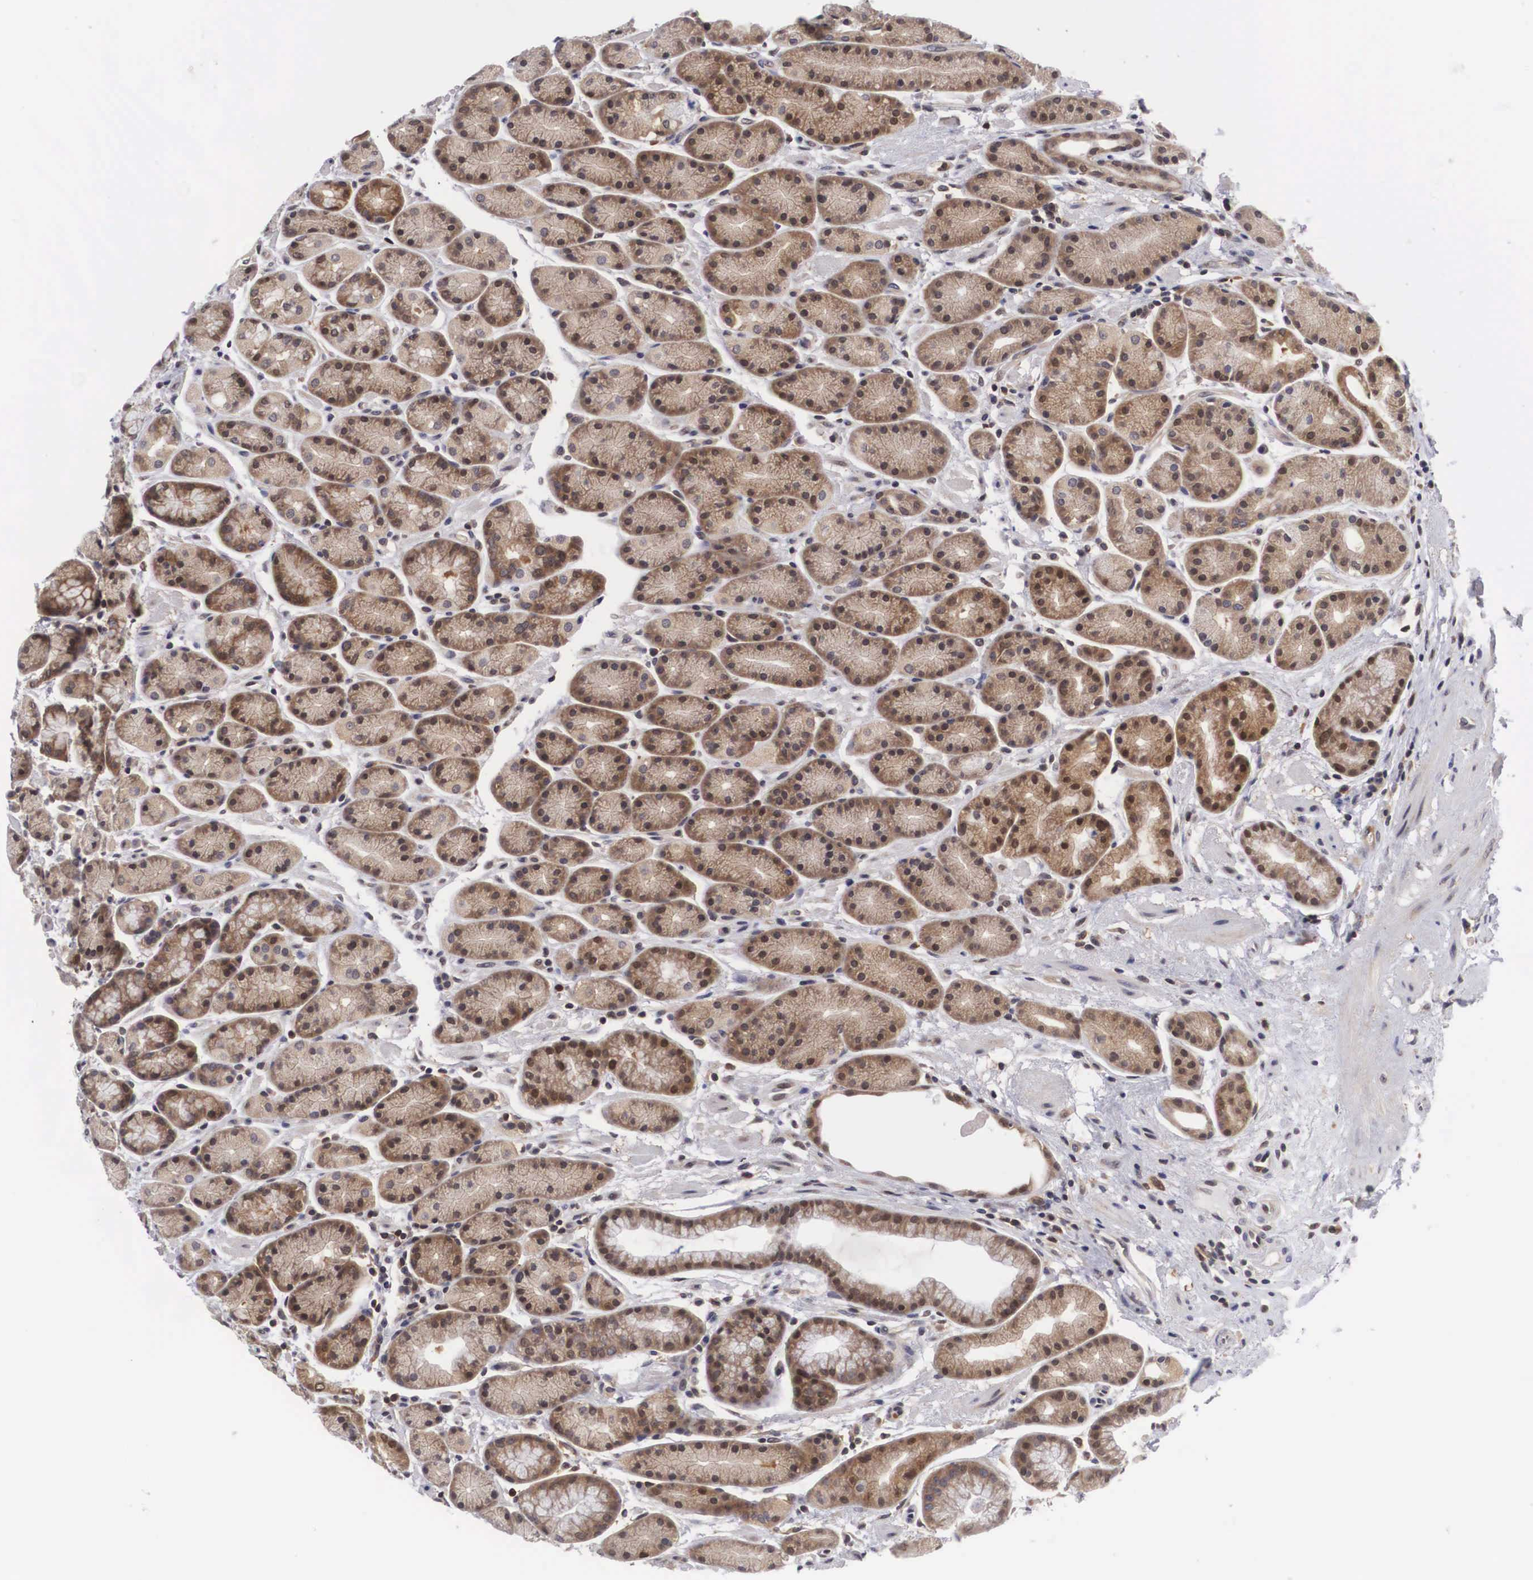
{"staining": {"intensity": "strong", "quantity": ">75%", "location": "cytoplasmic/membranous,nuclear"}, "tissue": "stomach", "cell_type": "Glandular cells", "image_type": "normal", "snomed": [{"axis": "morphology", "description": "Normal tissue, NOS"}, {"axis": "topography", "description": "Stomach, upper"}], "caption": "A brown stain shows strong cytoplasmic/membranous,nuclear expression of a protein in glandular cells of unremarkable stomach. (DAB = brown stain, brightfield microscopy at high magnification).", "gene": "ADSL", "patient": {"sex": "male", "age": 72}}